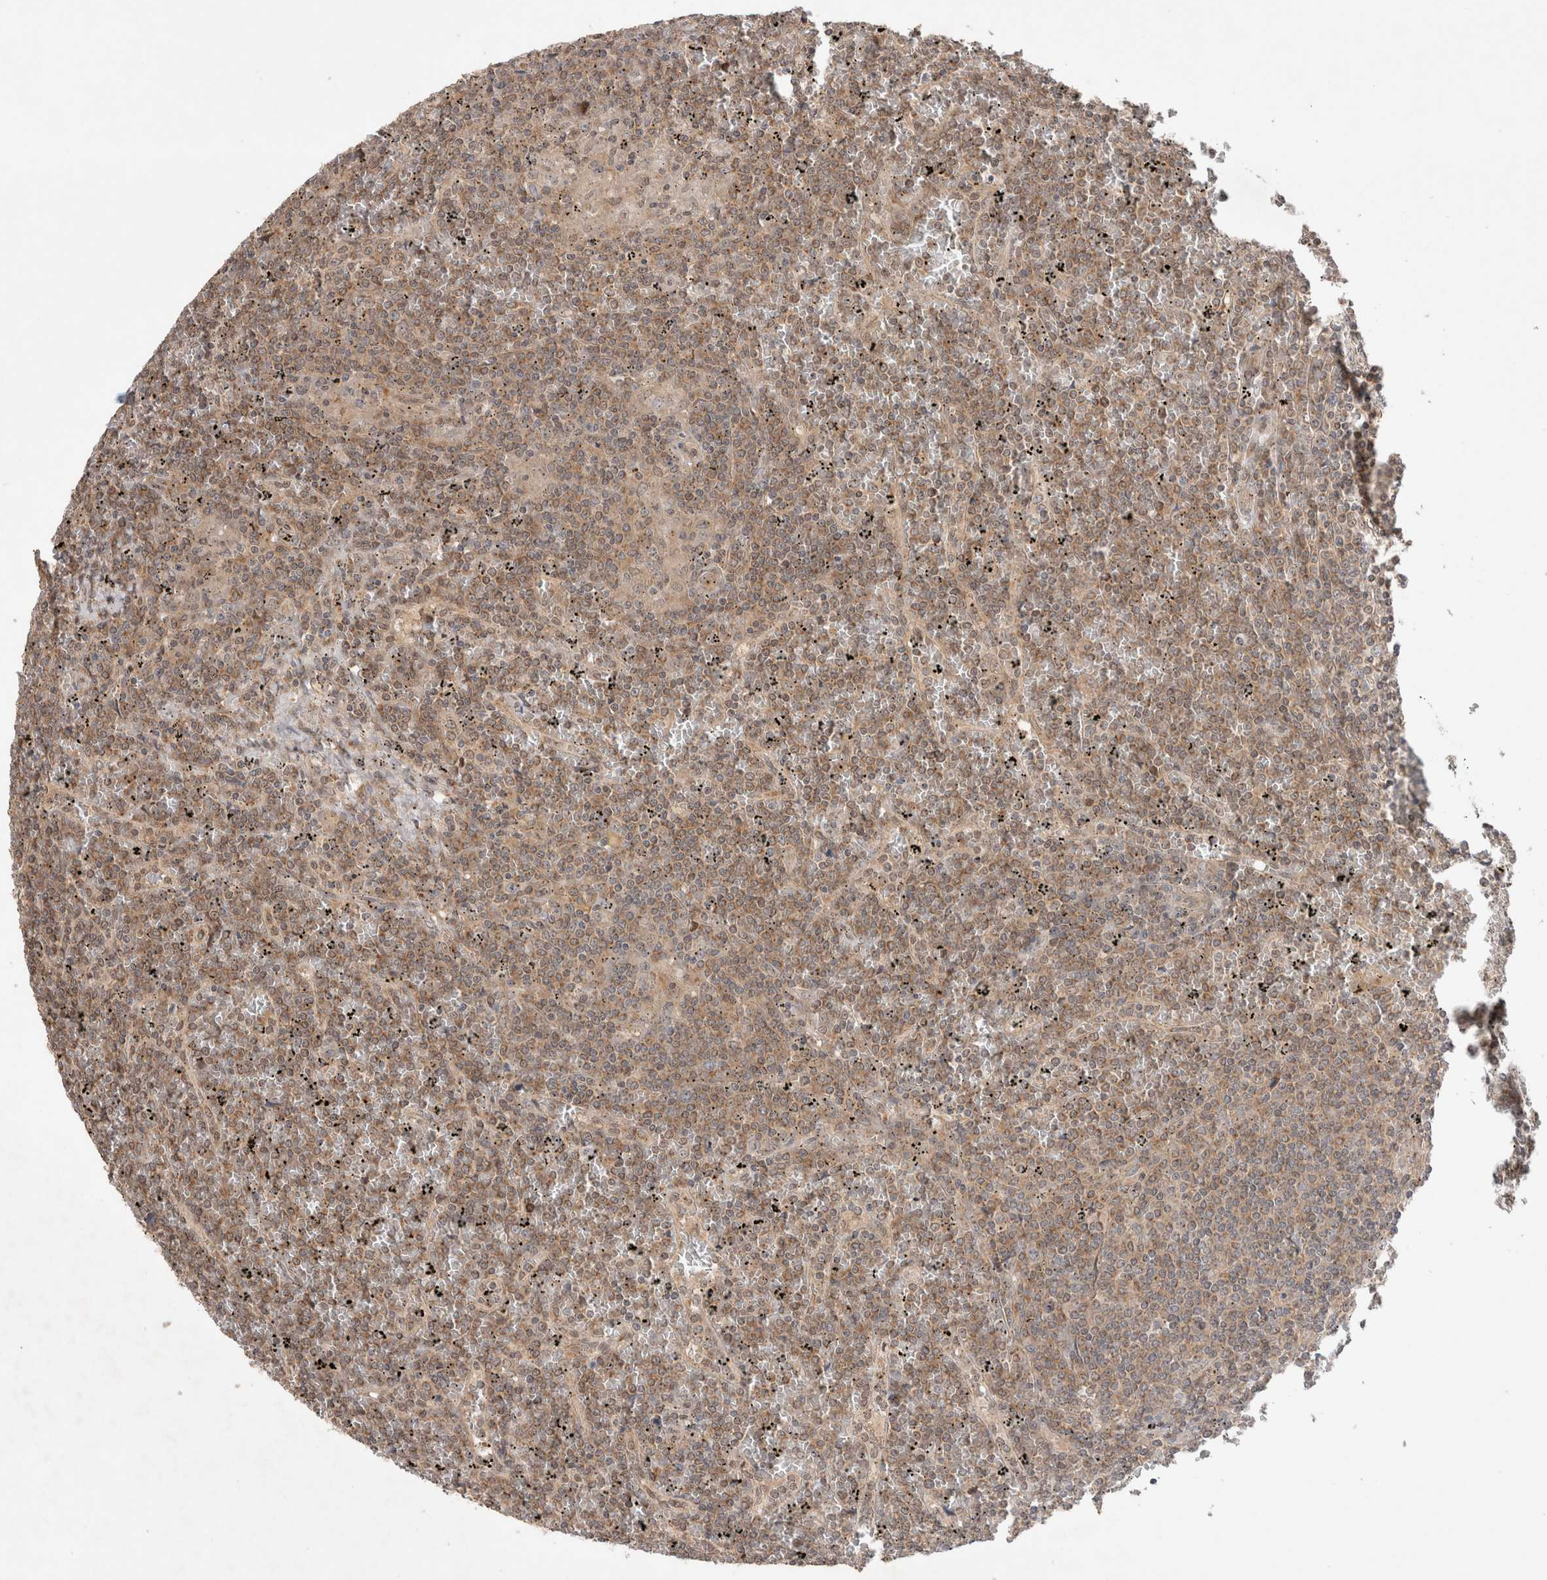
{"staining": {"intensity": "weak", "quantity": "25%-75%", "location": "cytoplasmic/membranous"}, "tissue": "lymphoma", "cell_type": "Tumor cells", "image_type": "cancer", "snomed": [{"axis": "morphology", "description": "Malignant lymphoma, non-Hodgkin's type, Low grade"}, {"axis": "topography", "description": "Spleen"}], "caption": "Tumor cells reveal weak cytoplasmic/membranous staining in about 25%-75% of cells in low-grade malignant lymphoma, non-Hodgkin's type.", "gene": "SLC29A1", "patient": {"sex": "female", "age": 19}}